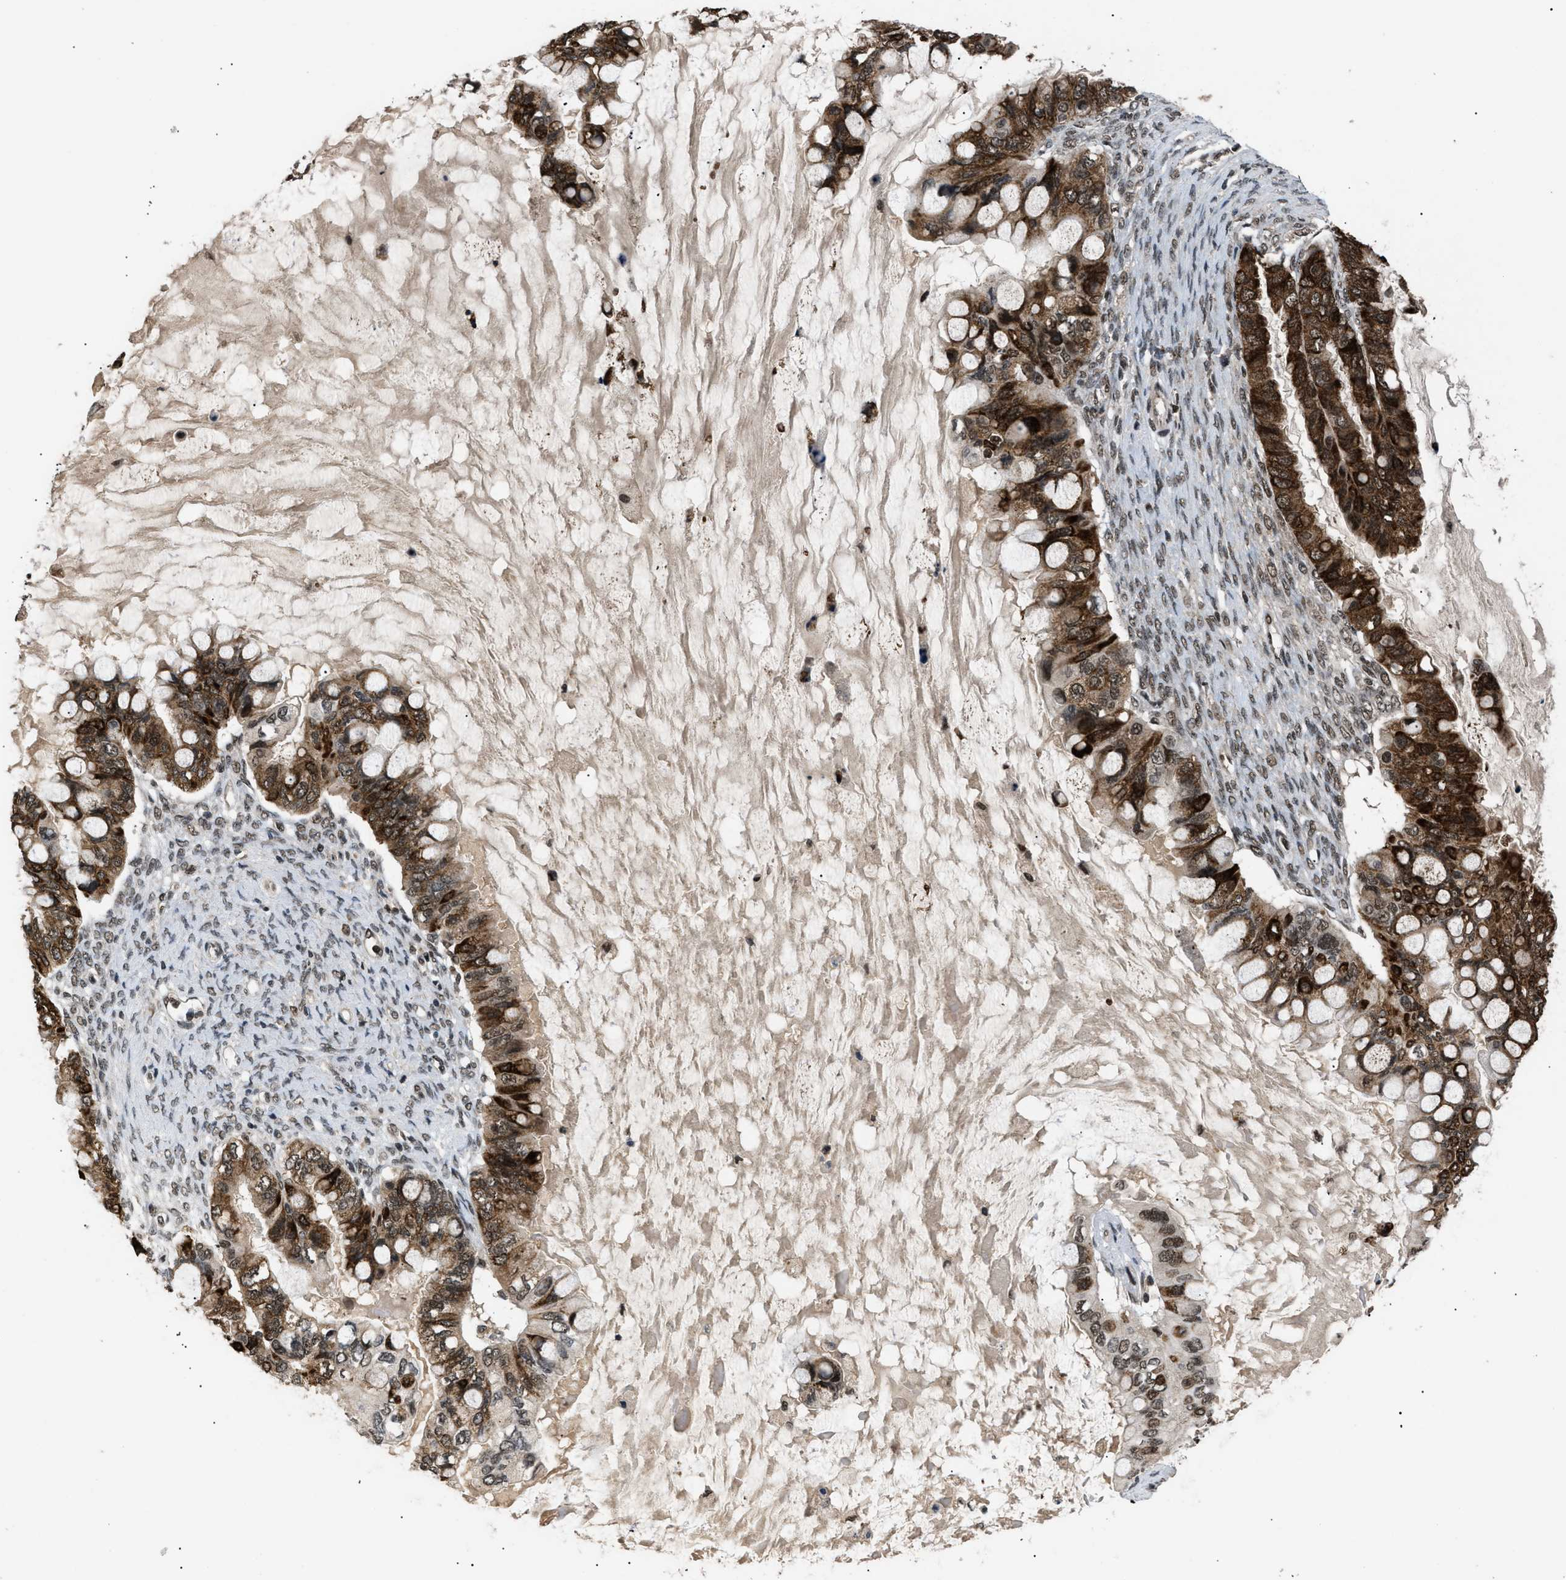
{"staining": {"intensity": "strong", "quantity": ">75%", "location": "cytoplasmic/membranous,nuclear"}, "tissue": "ovarian cancer", "cell_type": "Tumor cells", "image_type": "cancer", "snomed": [{"axis": "morphology", "description": "Cystadenocarcinoma, mucinous, NOS"}, {"axis": "topography", "description": "Ovary"}], "caption": "Mucinous cystadenocarcinoma (ovarian) tissue reveals strong cytoplasmic/membranous and nuclear staining in about >75% of tumor cells, visualized by immunohistochemistry.", "gene": "RBM5", "patient": {"sex": "female", "age": 80}}